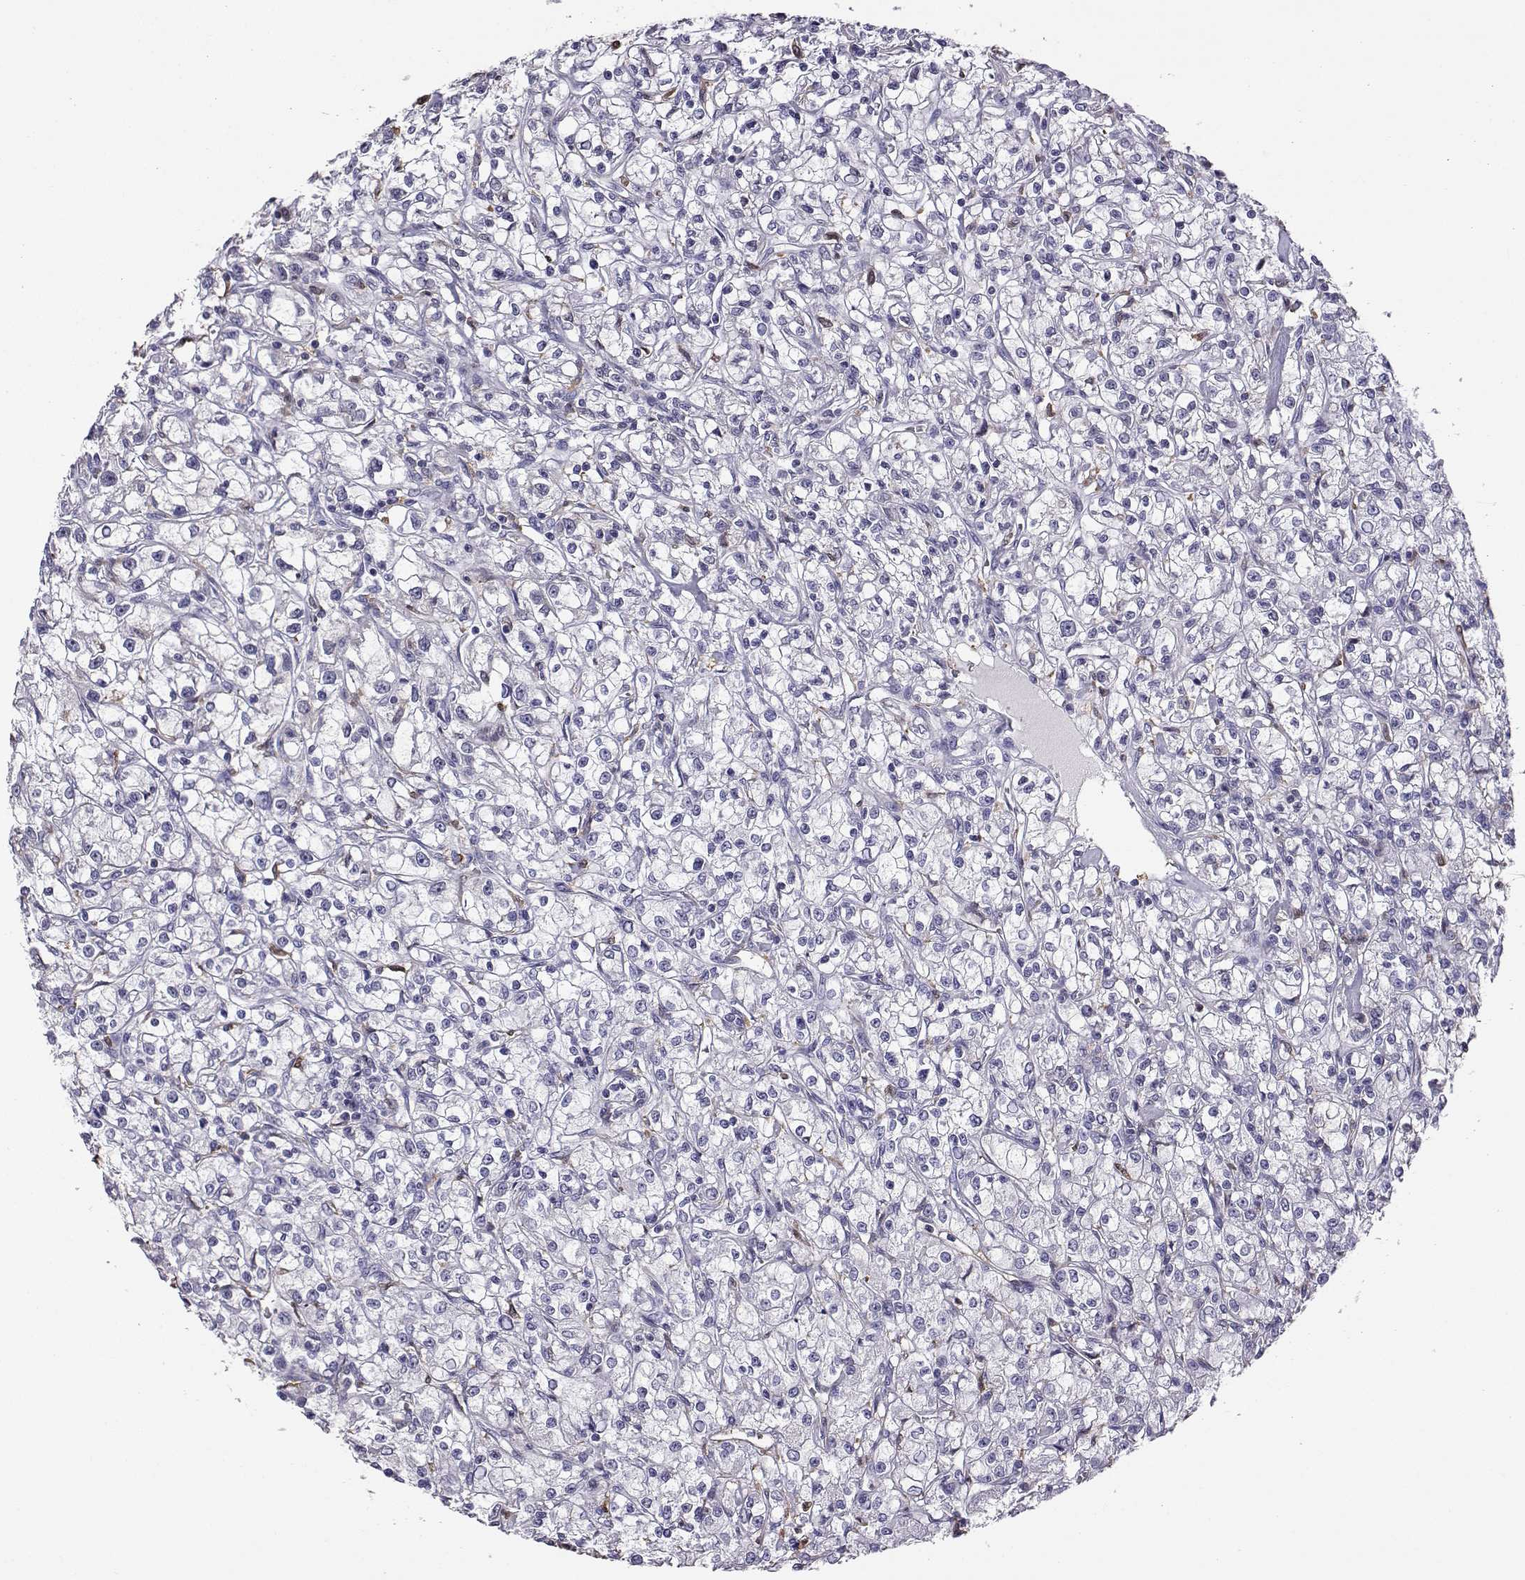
{"staining": {"intensity": "negative", "quantity": "none", "location": "none"}, "tissue": "renal cancer", "cell_type": "Tumor cells", "image_type": "cancer", "snomed": [{"axis": "morphology", "description": "Adenocarcinoma, NOS"}, {"axis": "topography", "description": "Kidney"}], "caption": "DAB (3,3'-diaminobenzidine) immunohistochemical staining of adenocarcinoma (renal) displays no significant positivity in tumor cells. (DAB immunohistochemistry visualized using brightfield microscopy, high magnification).", "gene": "AKR1B1", "patient": {"sex": "female", "age": 59}}